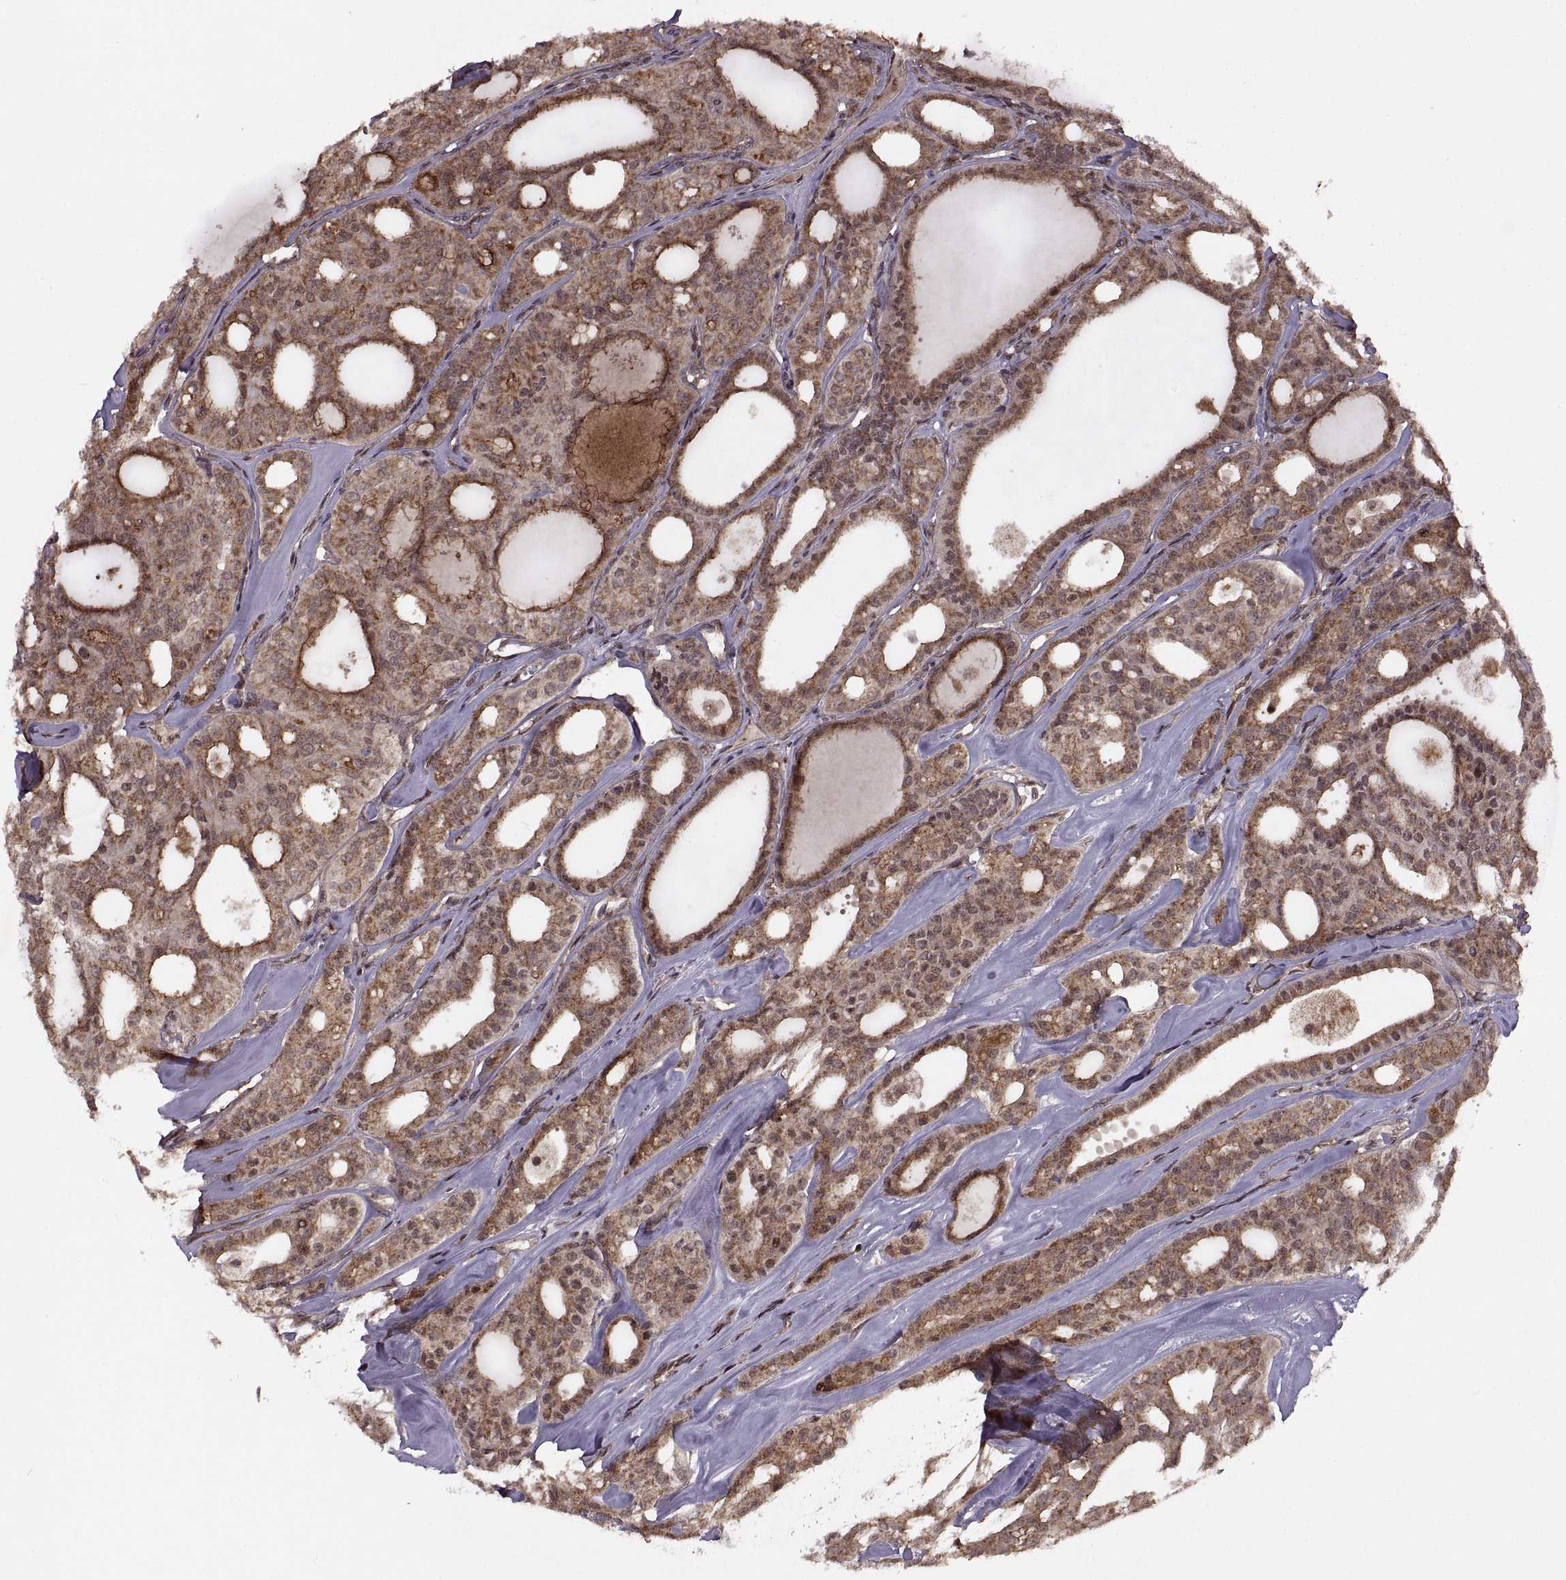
{"staining": {"intensity": "moderate", "quantity": ">75%", "location": "cytoplasmic/membranous"}, "tissue": "thyroid cancer", "cell_type": "Tumor cells", "image_type": "cancer", "snomed": [{"axis": "morphology", "description": "Follicular adenoma carcinoma, NOS"}, {"axis": "topography", "description": "Thyroid gland"}], "caption": "An image showing moderate cytoplasmic/membranous positivity in about >75% of tumor cells in follicular adenoma carcinoma (thyroid), as visualized by brown immunohistochemical staining.", "gene": "PTOV1", "patient": {"sex": "male", "age": 75}}